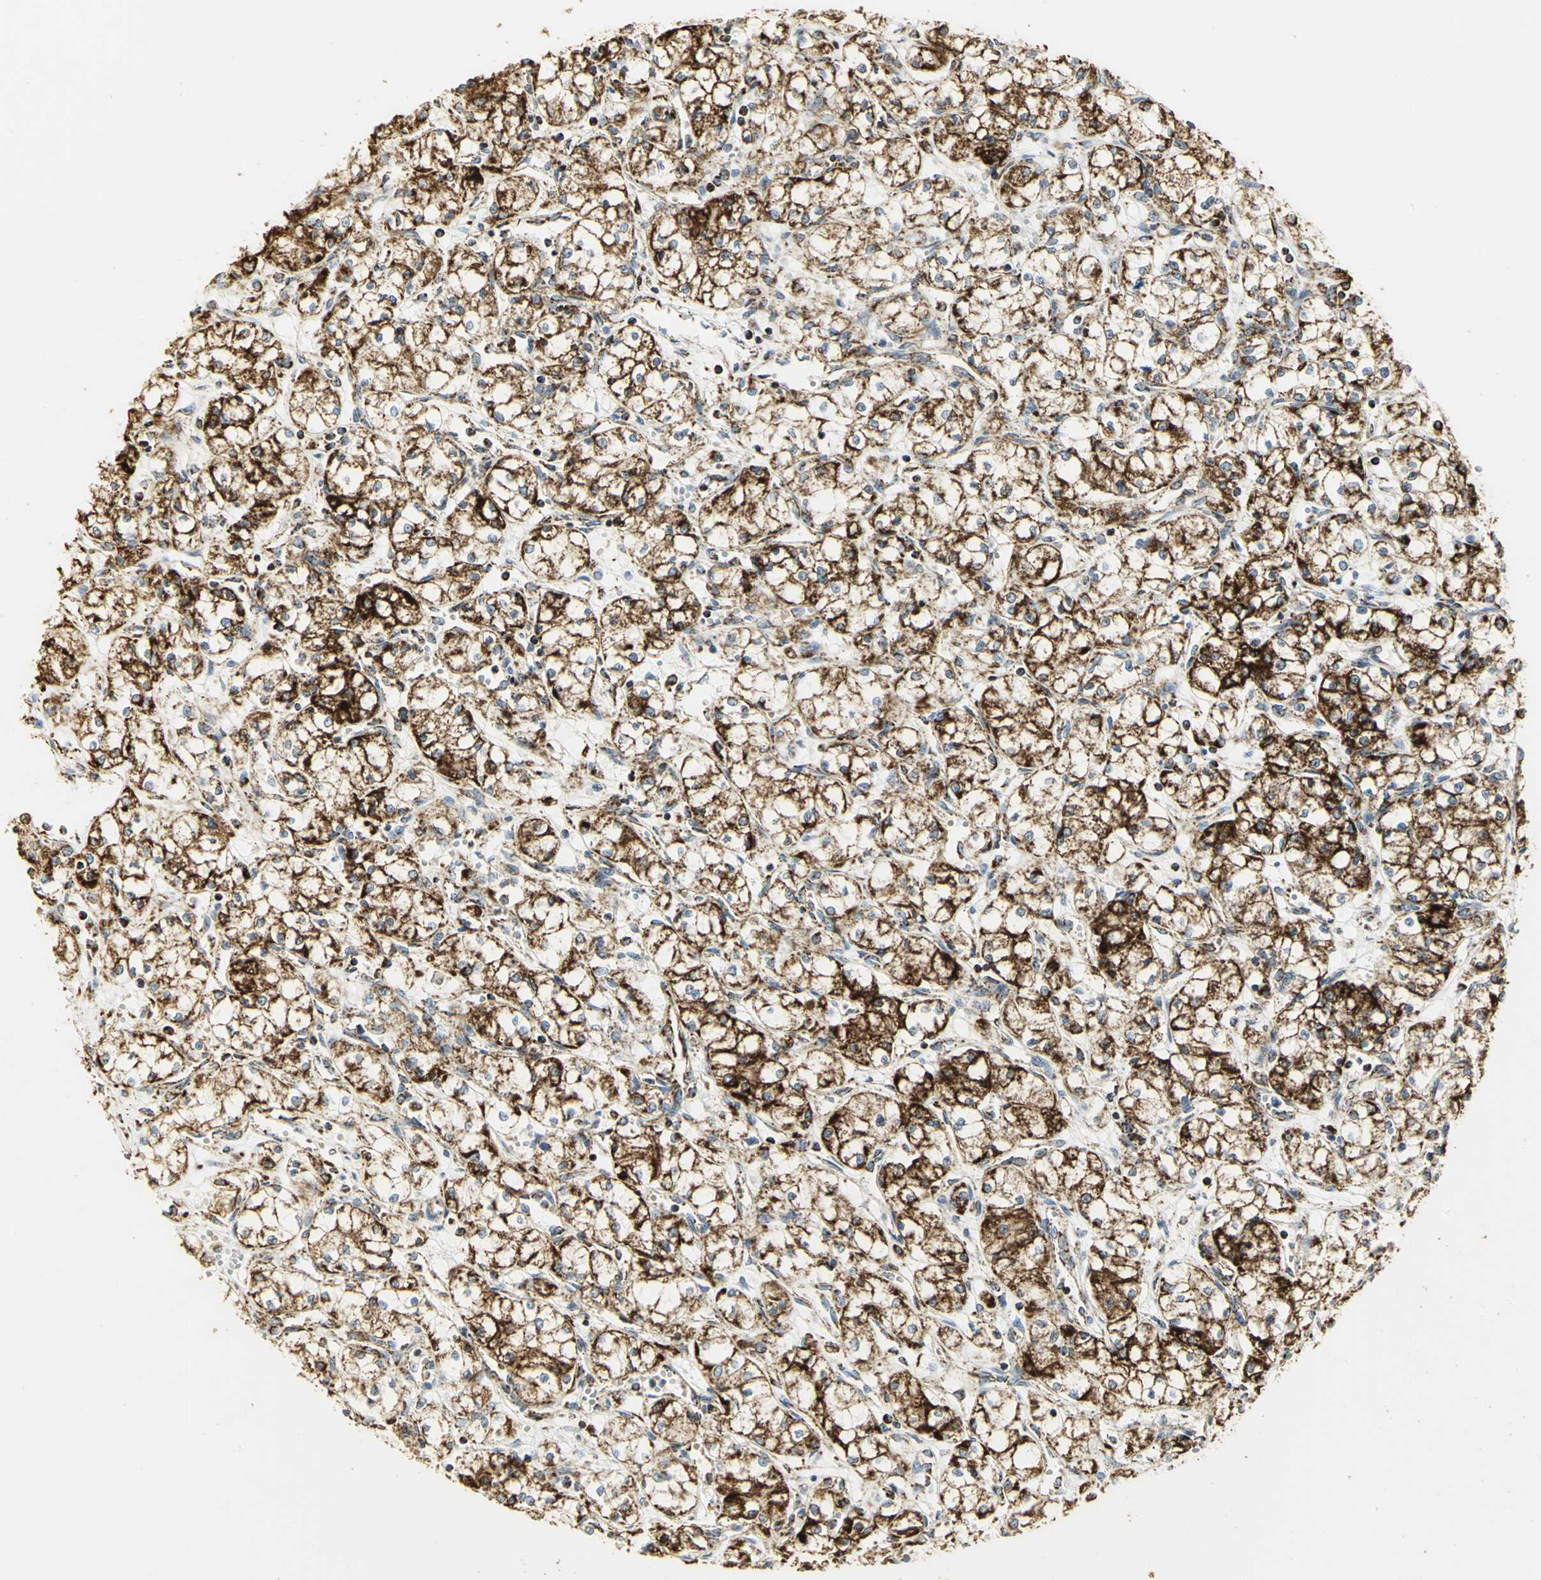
{"staining": {"intensity": "strong", "quantity": ">75%", "location": "cytoplasmic/membranous"}, "tissue": "renal cancer", "cell_type": "Tumor cells", "image_type": "cancer", "snomed": [{"axis": "morphology", "description": "Normal tissue, NOS"}, {"axis": "morphology", "description": "Adenocarcinoma, NOS"}, {"axis": "topography", "description": "Kidney"}], "caption": "Human renal cancer stained with a brown dye shows strong cytoplasmic/membranous positive expression in about >75% of tumor cells.", "gene": "VDAC1", "patient": {"sex": "male", "age": 59}}